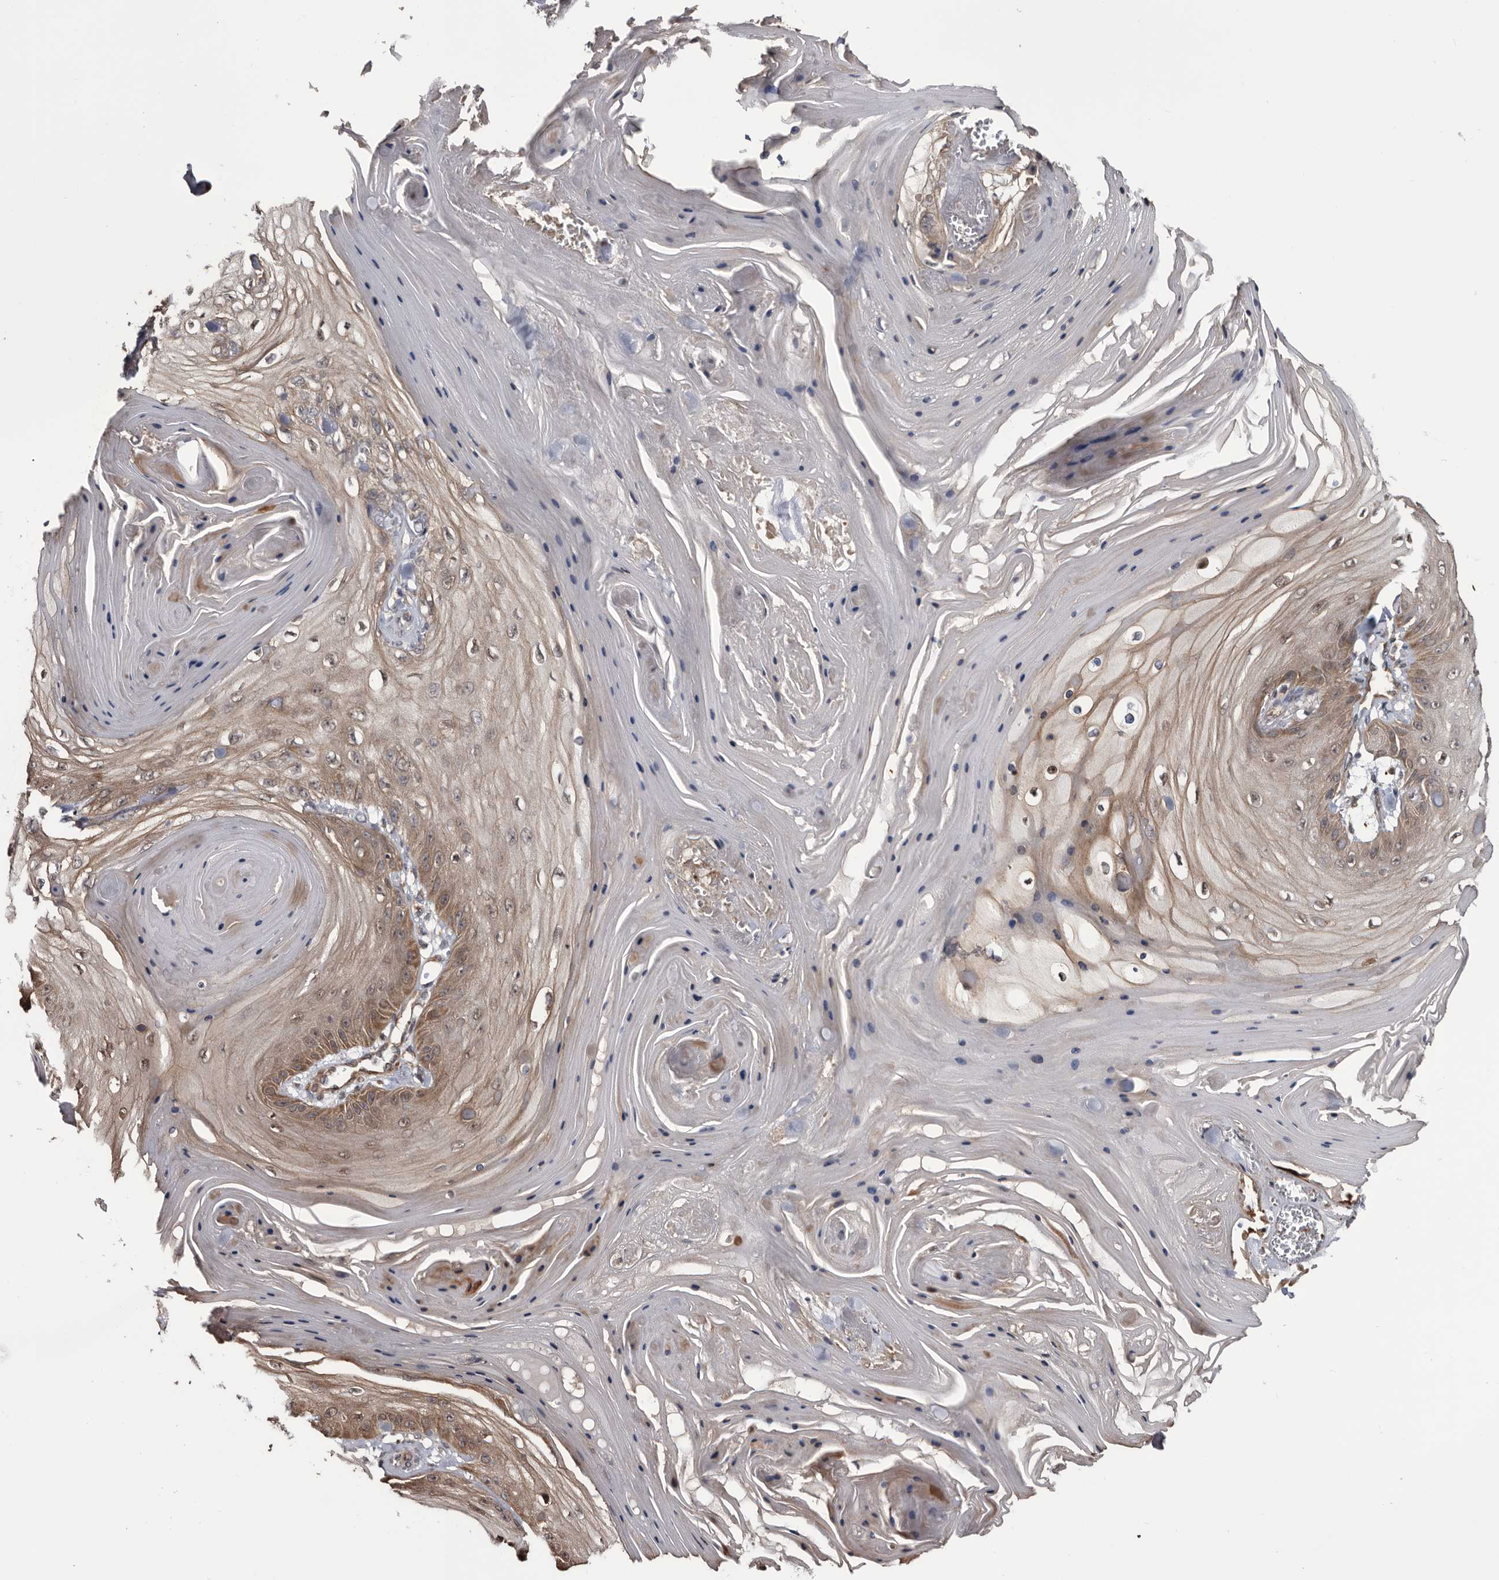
{"staining": {"intensity": "moderate", "quantity": ">75%", "location": "cytoplasmic/membranous"}, "tissue": "skin cancer", "cell_type": "Tumor cells", "image_type": "cancer", "snomed": [{"axis": "morphology", "description": "Squamous cell carcinoma, NOS"}, {"axis": "topography", "description": "Skin"}], "caption": "Skin cancer stained with immunohistochemistry (IHC) shows moderate cytoplasmic/membranous staining in approximately >75% of tumor cells.", "gene": "TTI2", "patient": {"sex": "male", "age": 74}}